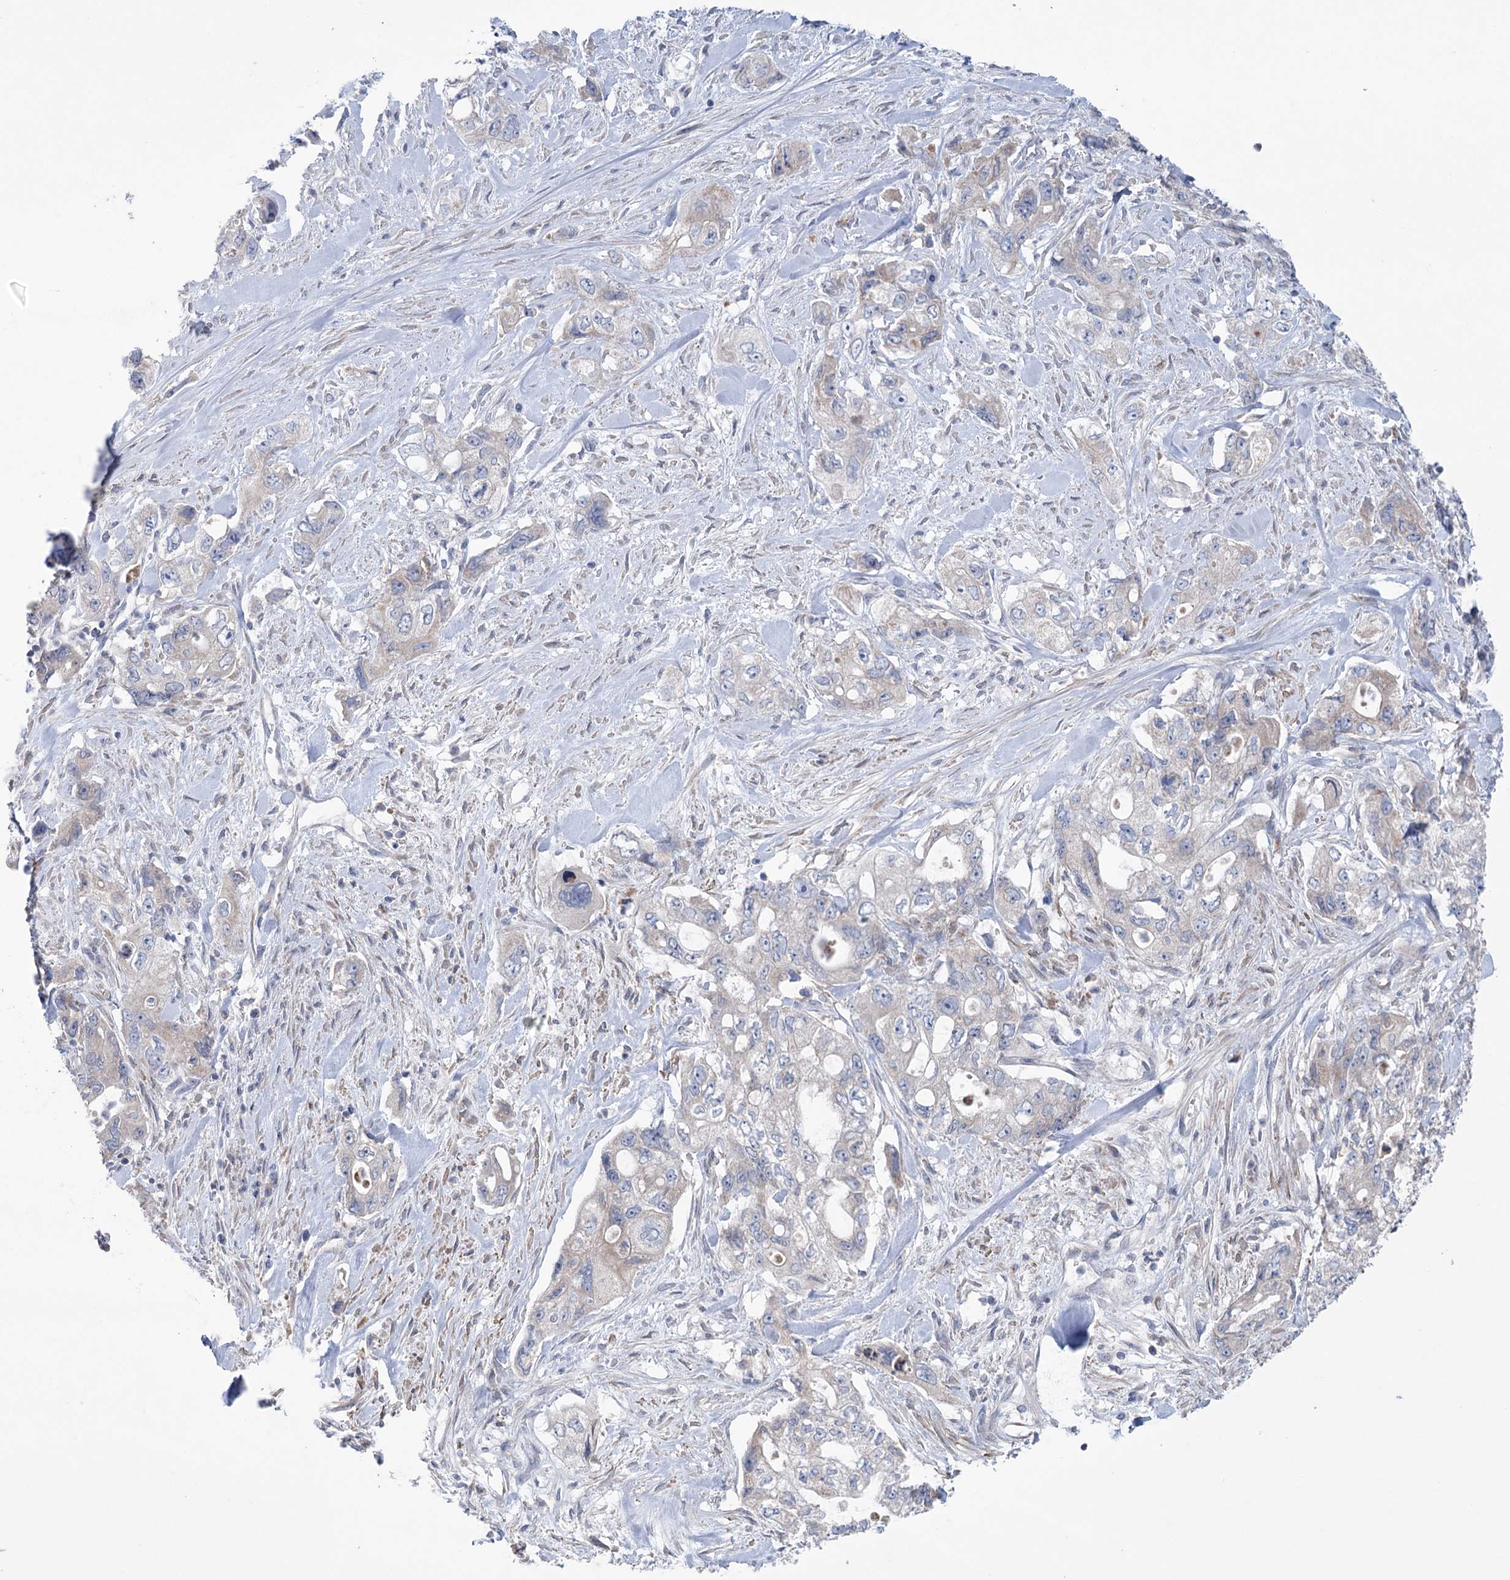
{"staining": {"intensity": "weak", "quantity": "<25%", "location": "cytoplasmic/membranous"}, "tissue": "pancreatic cancer", "cell_type": "Tumor cells", "image_type": "cancer", "snomed": [{"axis": "morphology", "description": "Adenocarcinoma, NOS"}, {"axis": "topography", "description": "Pancreas"}], "caption": "IHC of human adenocarcinoma (pancreatic) demonstrates no positivity in tumor cells.", "gene": "MTCH2", "patient": {"sex": "female", "age": 73}}